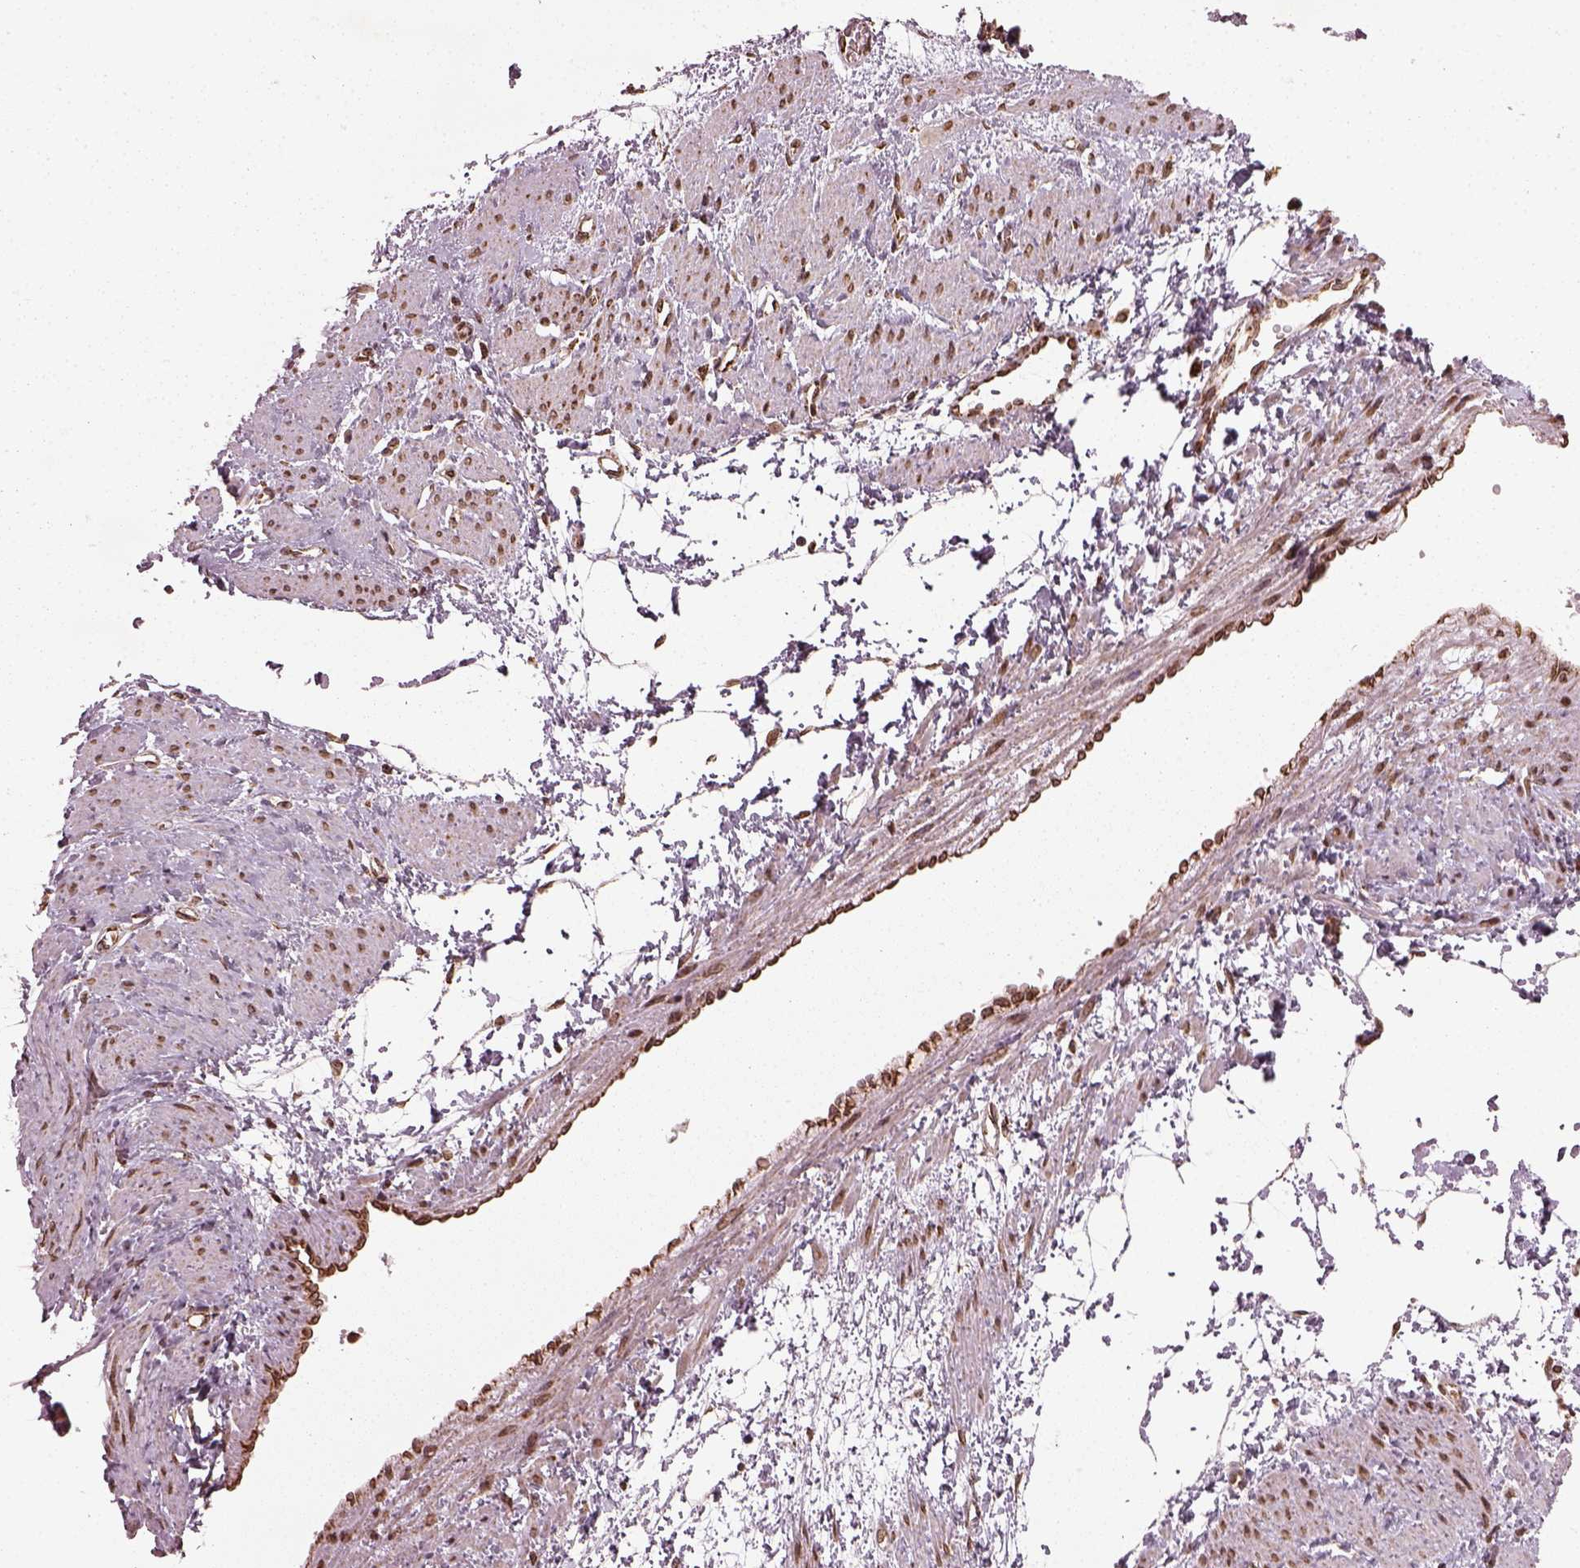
{"staining": {"intensity": "strong", "quantity": ">75%", "location": "nuclear"}, "tissue": "smooth muscle", "cell_type": "Smooth muscle cells", "image_type": "normal", "snomed": [{"axis": "morphology", "description": "Normal tissue, NOS"}, {"axis": "topography", "description": "Smooth muscle"}, {"axis": "topography", "description": "Uterus"}], "caption": "A high-resolution photomicrograph shows immunohistochemistry staining of normal smooth muscle, which shows strong nuclear expression in about >75% of smooth muscle cells.", "gene": "ACOT2", "patient": {"sex": "female", "age": 39}}